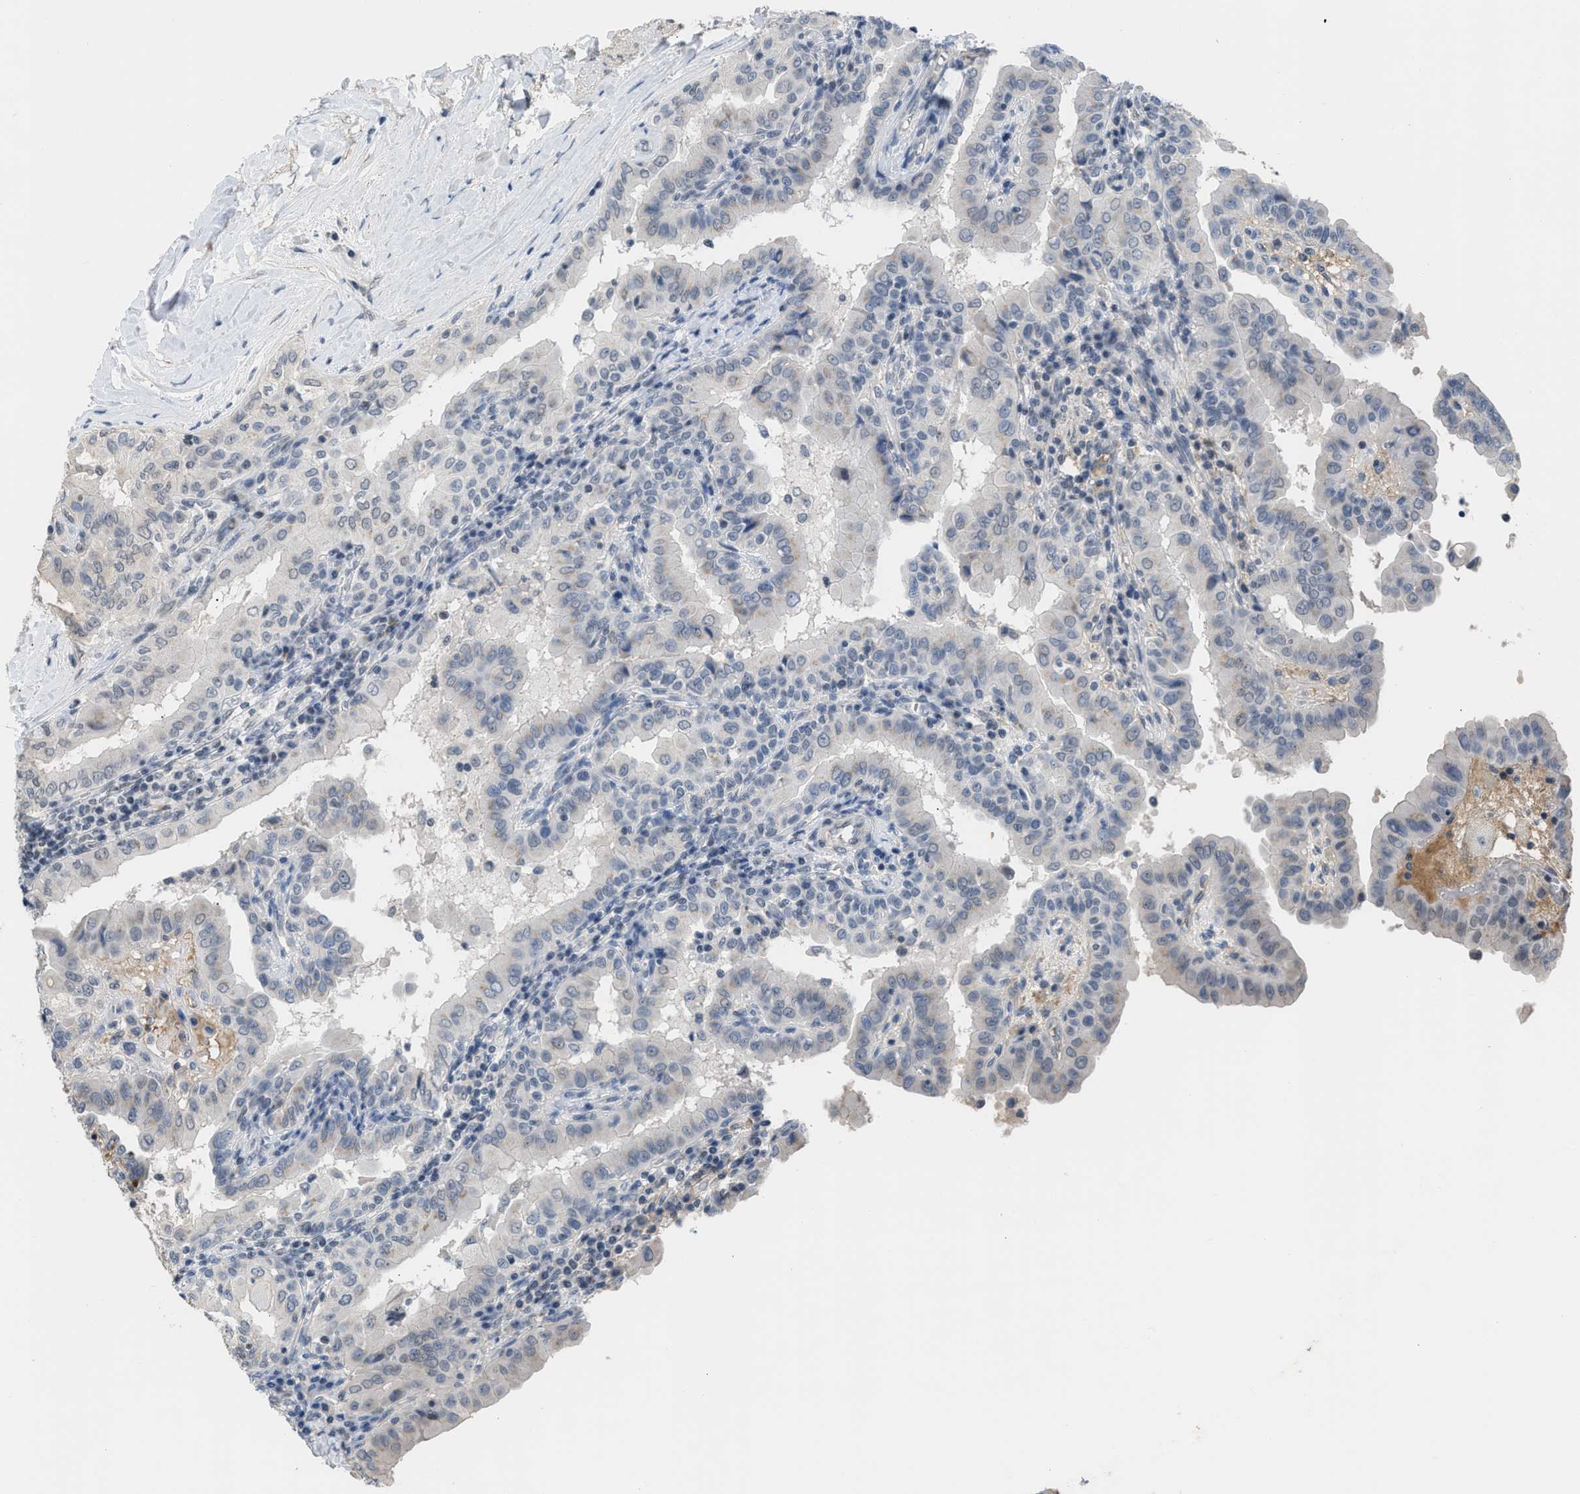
{"staining": {"intensity": "negative", "quantity": "none", "location": "none"}, "tissue": "thyroid cancer", "cell_type": "Tumor cells", "image_type": "cancer", "snomed": [{"axis": "morphology", "description": "Papillary adenocarcinoma, NOS"}, {"axis": "topography", "description": "Thyroid gland"}], "caption": "The photomicrograph exhibits no staining of tumor cells in thyroid cancer.", "gene": "TERF2IP", "patient": {"sex": "male", "age": 33}}